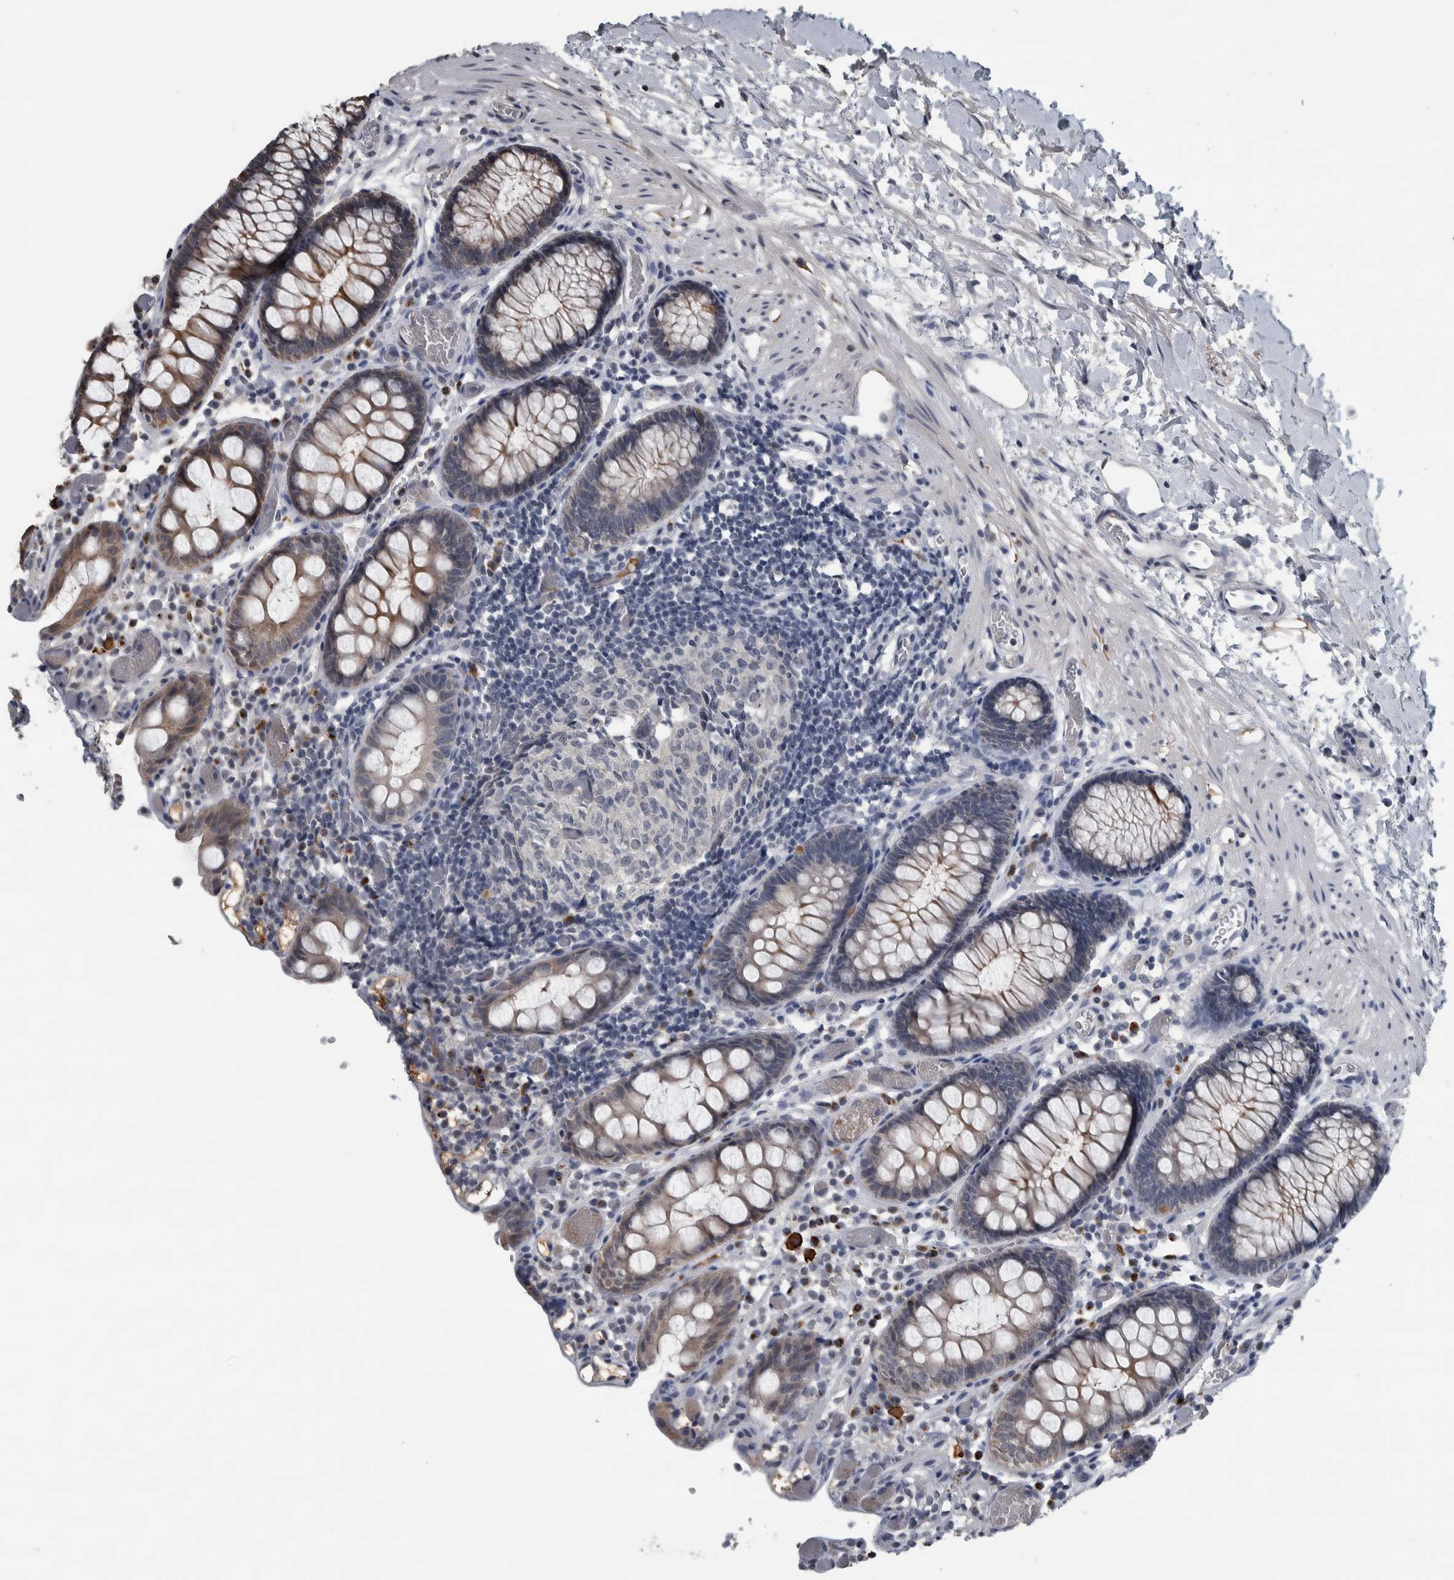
{"staining": {"intensity": "negative", "quantity": "none", "location": "none"}, "tissue": "colon", "cell_type": "Endothelial cells", "image_type": "normal", "snomed": [{"axis": "morphology", "description": "Normal tissue, NOS"}, {"axis": "topography", "description": "Colon"}], "caption": "Immunohistochemistry (IHC) of benign colon reveals no expression in endothelial cells.", "gene": "CAVIN4", "patient": {"sex": "male", "age": 14}}